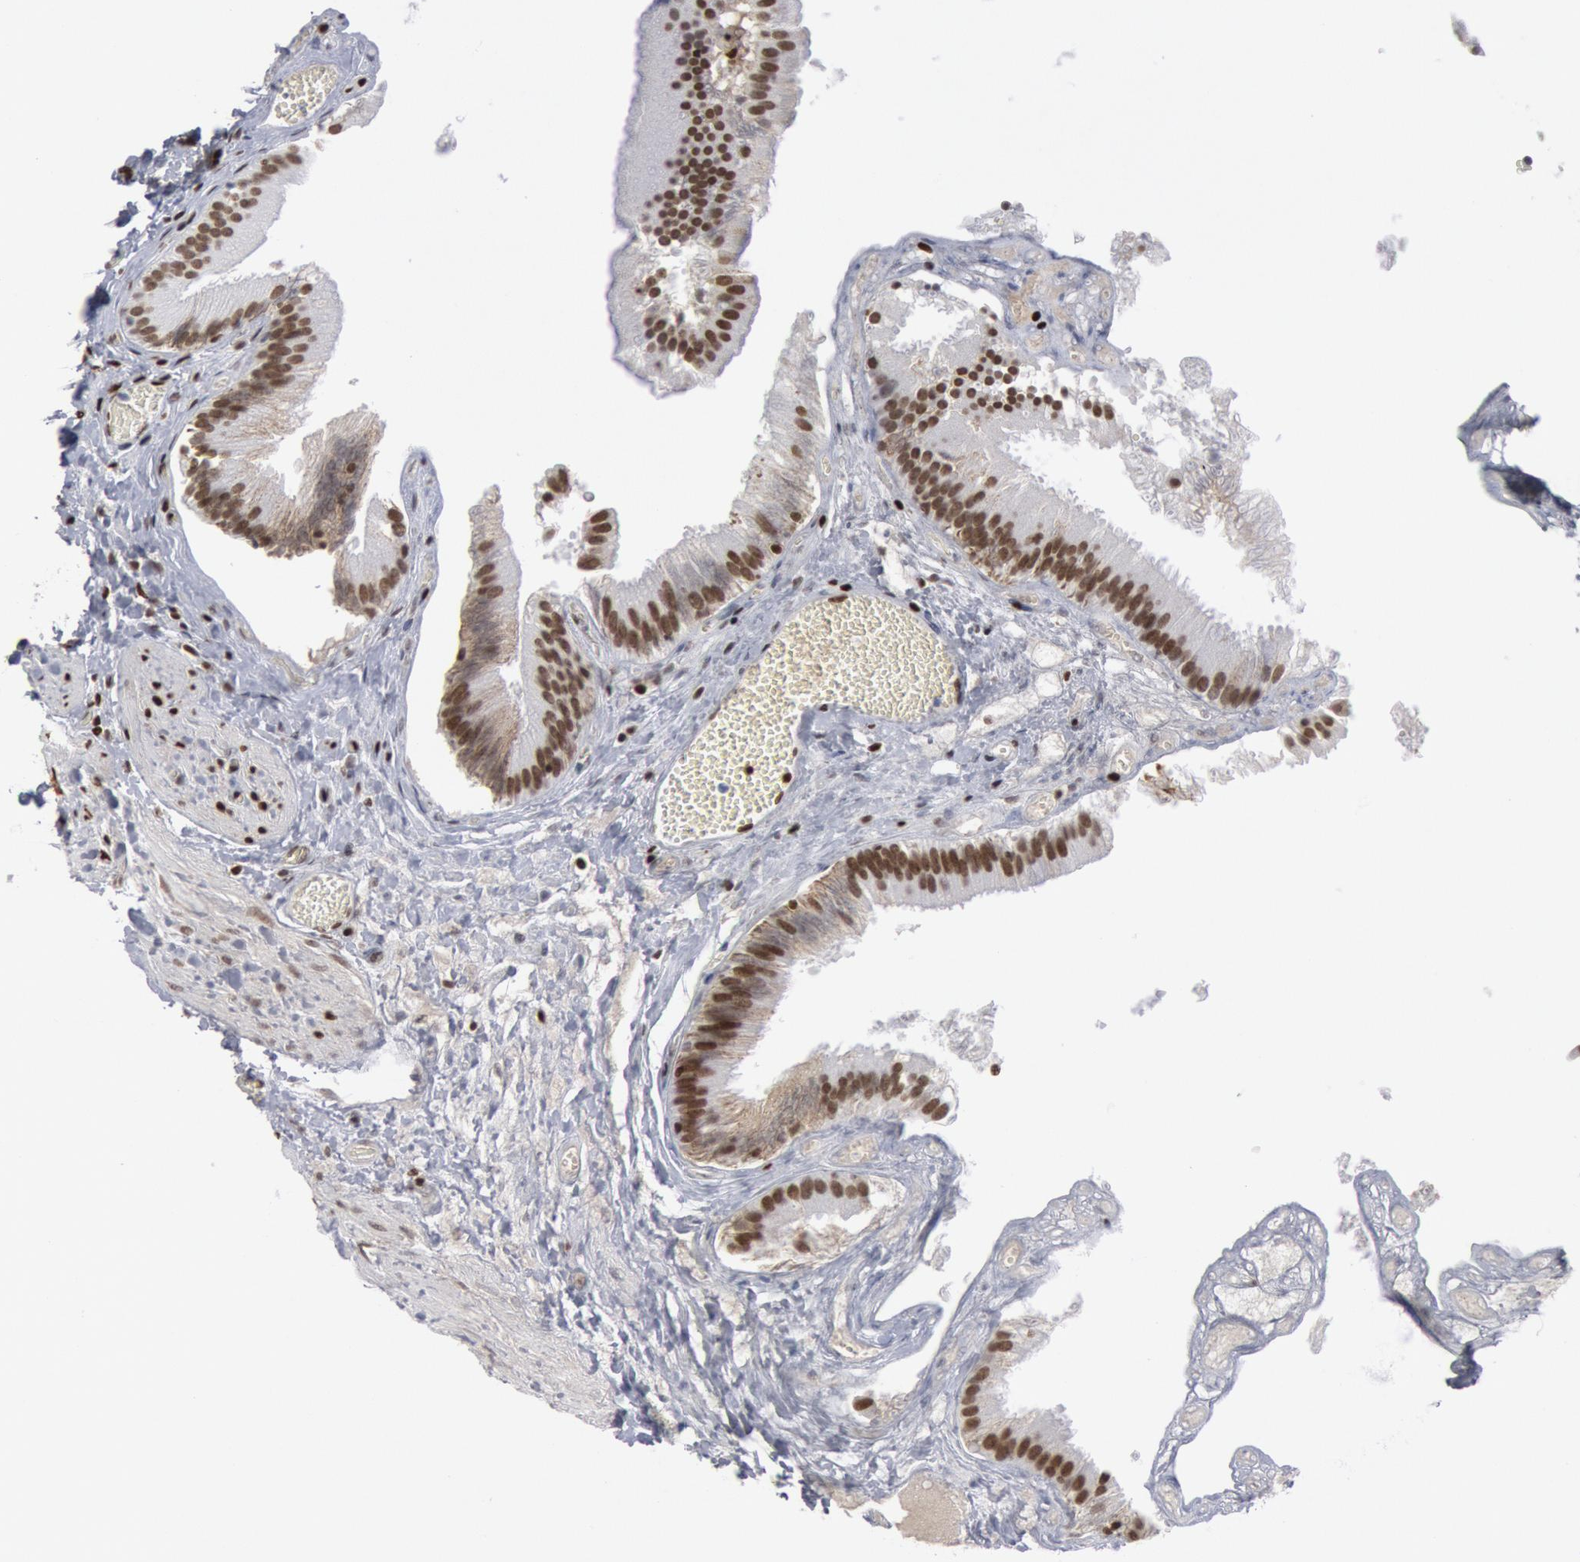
{"staining": {"intensity": "moderate", "quantity": ">75%", "location": "nuclear"}, "tissue": "gallbladder", "cell_type": "Glandular cells", "image_type": "normal", "snomed": [{"axis": "morphology", "description": "Normal tissue, NOS"}, {"axis": "topography", "description": "Gallbladder"}], "caption": "Immunohistochemistry staining of normal gallbladder, which demonstrates medium levels of moderate nuclear staining in about >75% of glandular cells indicating moderate nuclear protein positivity. The staining was performed using DAB (3,3'-diaminobenzidine) (brown) for protein detection and nuclei were counterstained in hematoxylin (blue).", "gene": "MECP2", "patient": {"sex": "female", "age": 24}}